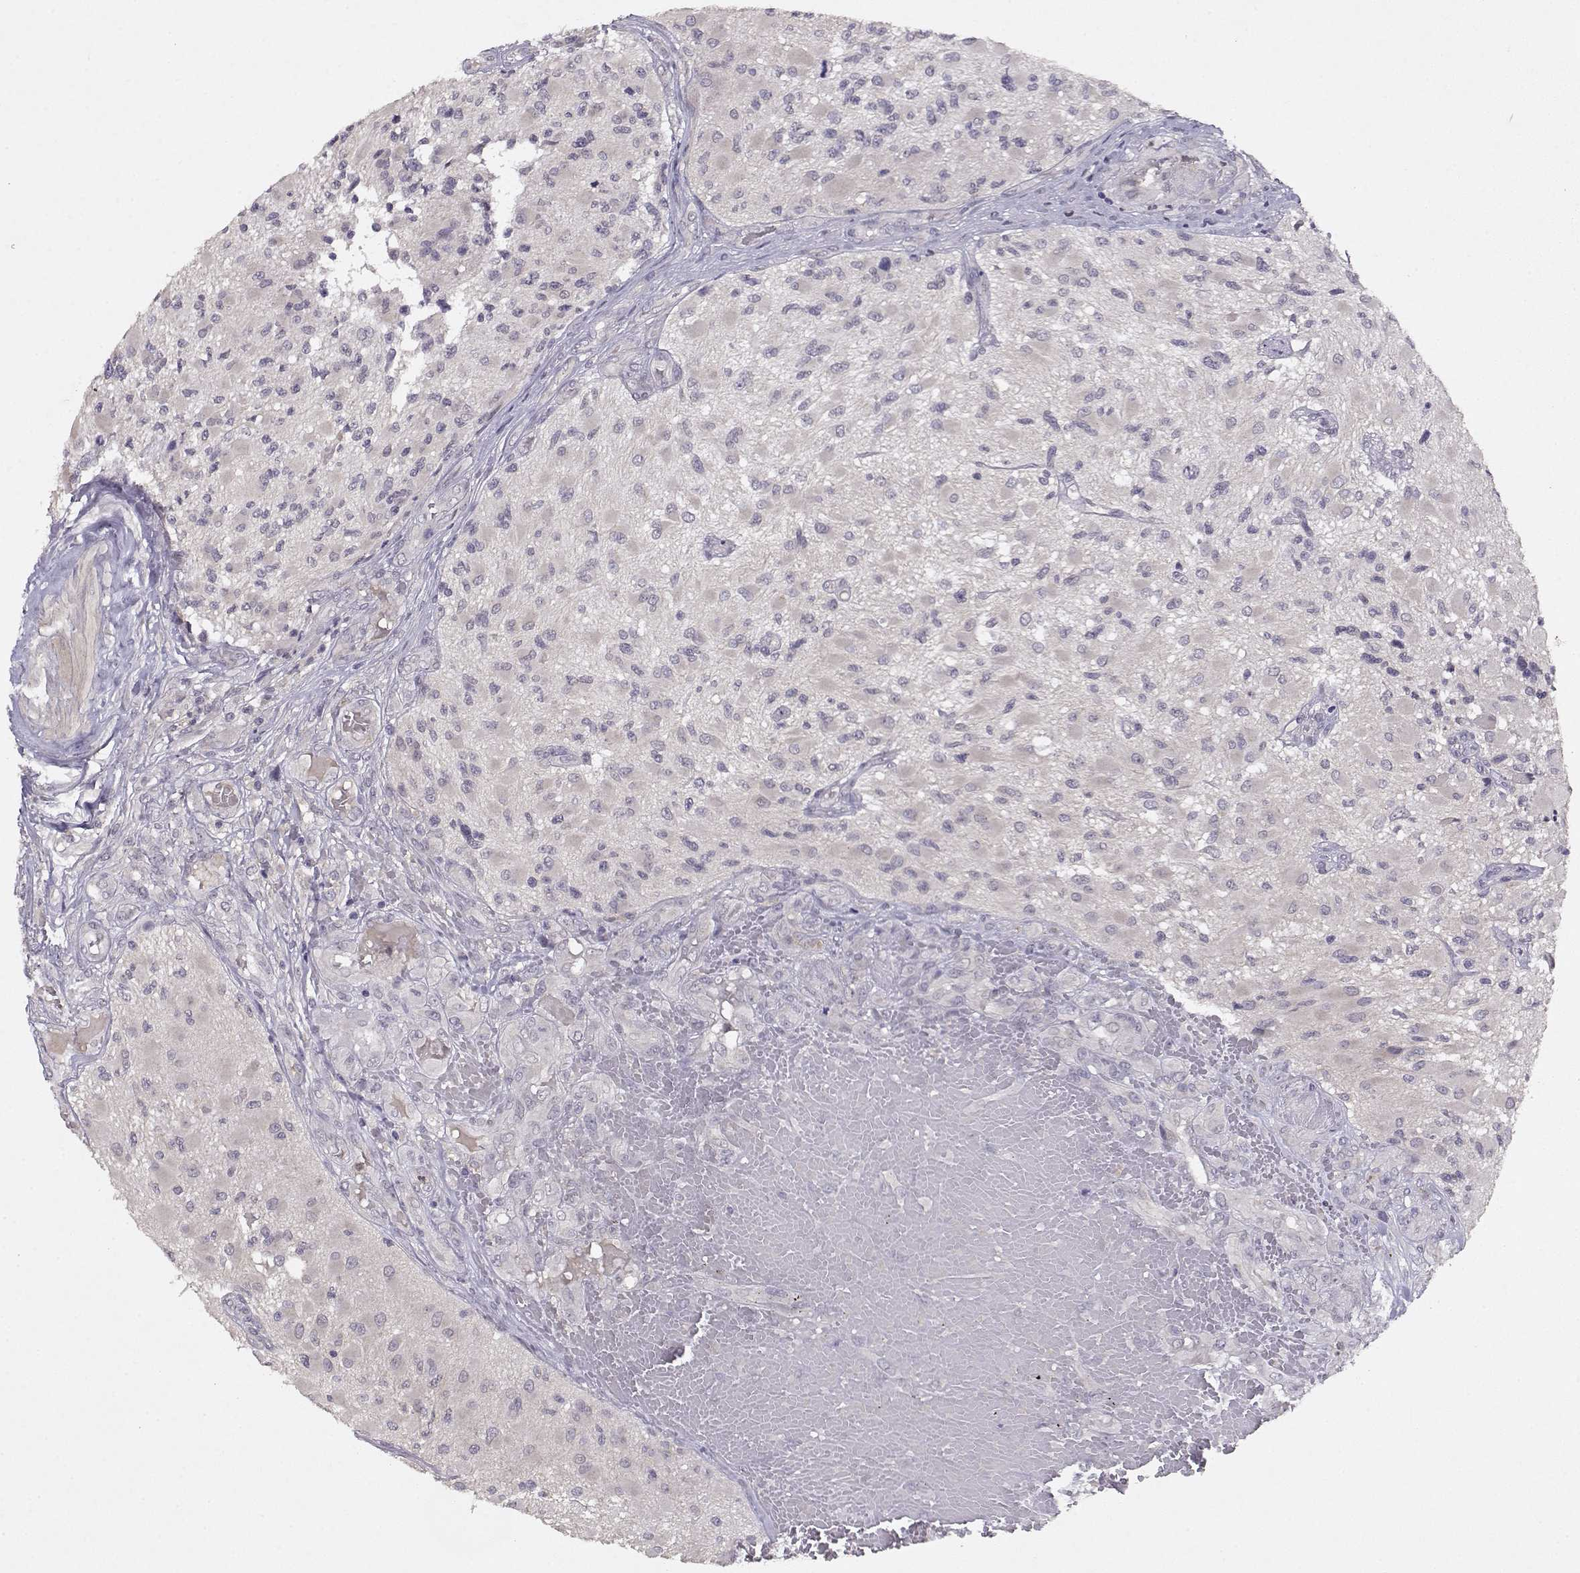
{"staining": {"intensity": "negative", "quantity": "none", "location": "none"}, "tissue": "glioma", "cell_type": "Tumor cells", "image_type": "cancer", "snomed": [{"axis": "morphology", "description": "Glioma, malignant, High grade"}, {"axis": "topography", "description": "Brain"}], "caption": "Immunohistochemistry (IHC) image of glioma stained for a protein (brown), which reveals no expression in tumor cells.", "gene": "BMX", "patient": {"sex": "female", "age": 63}}